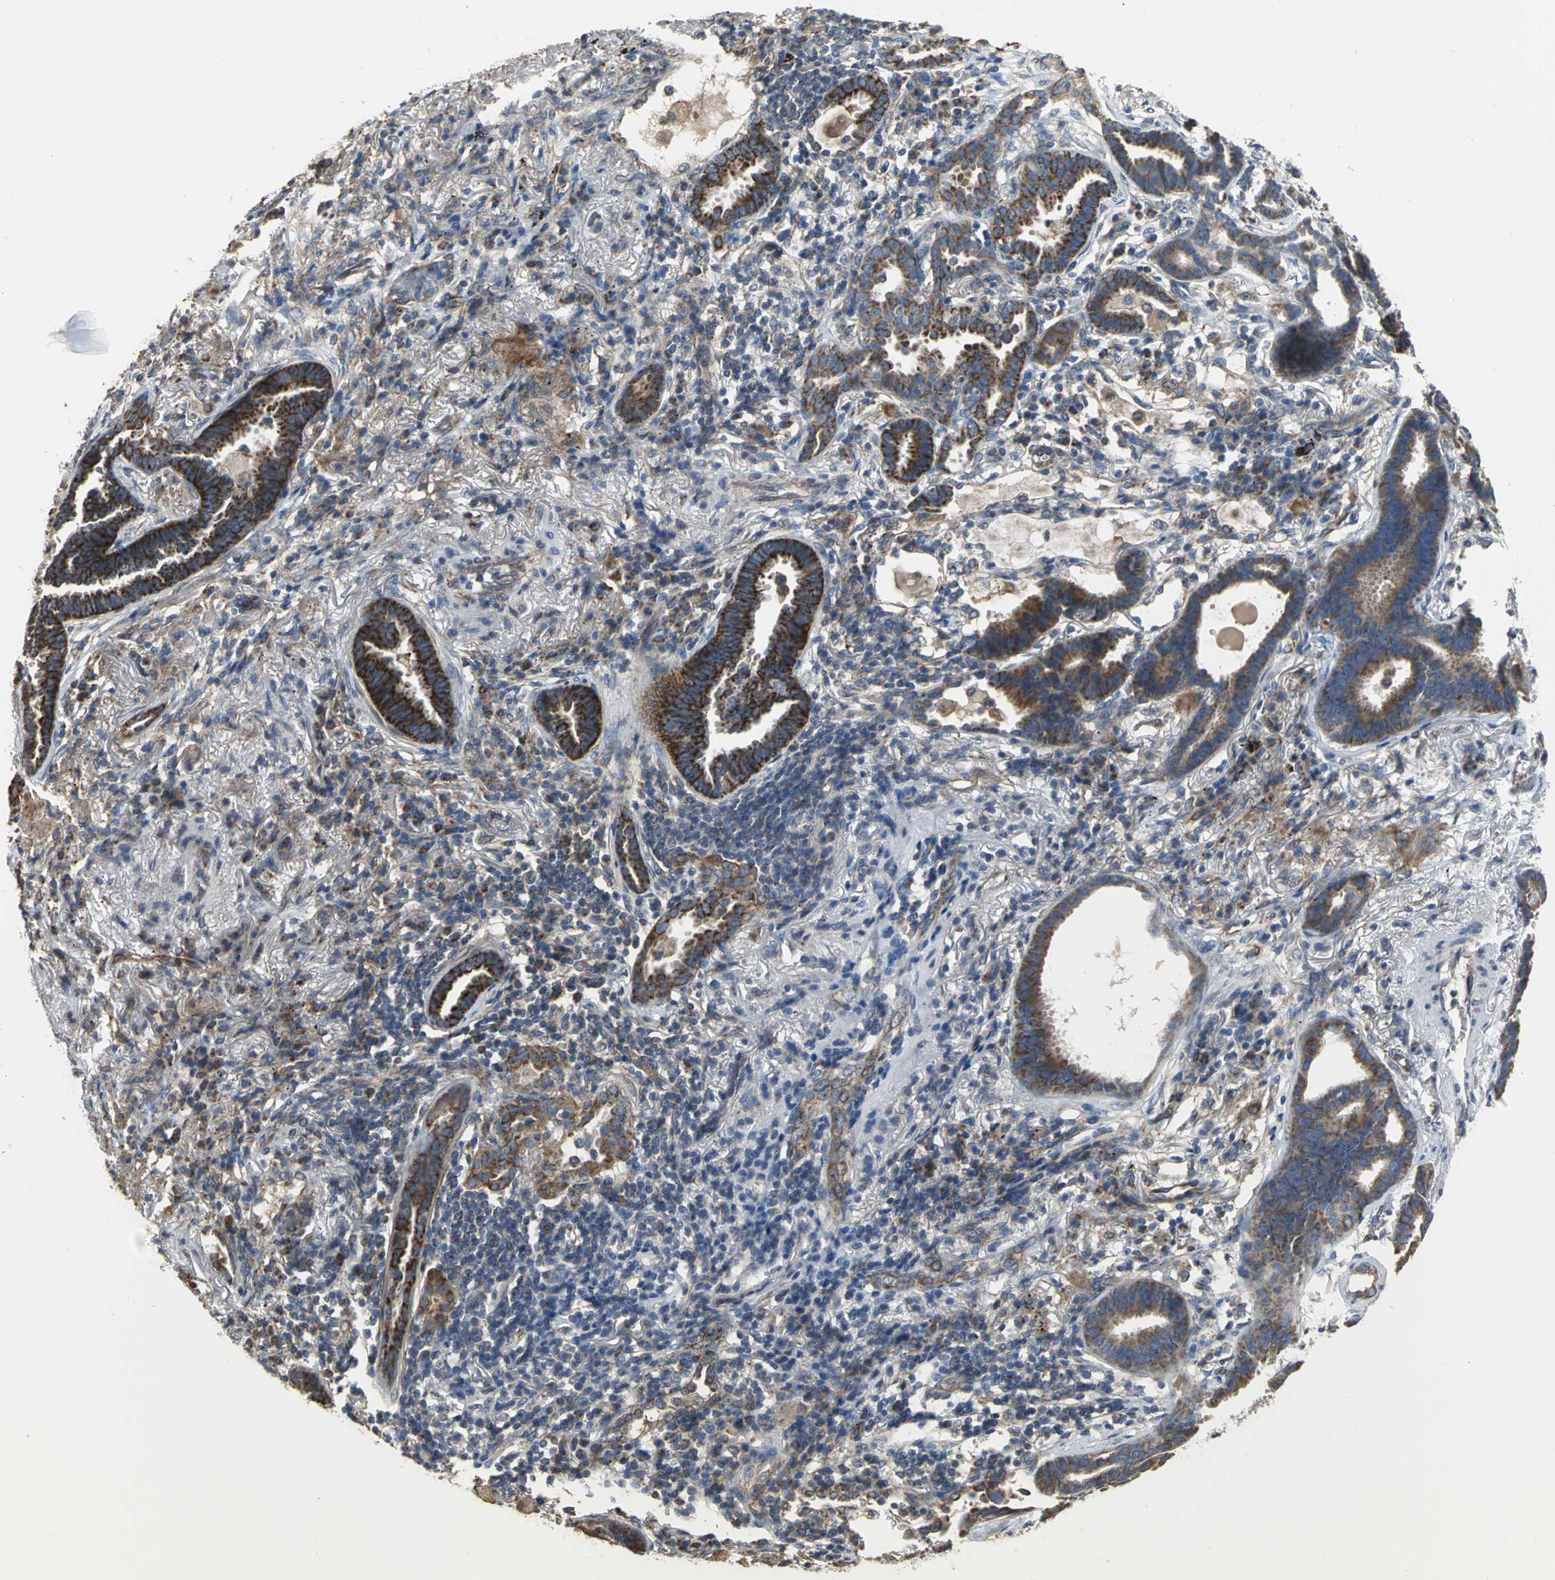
{"staining": {"intensity": "strong", "quantity": ">75%", "location": "cytoplasmic/membranous"}, "tissue": "lung cancer", "cell_type": "Tumor cells", "image_type": "cancer", "snomed": [{"axis": "morphology", "description": "Adenocarcinoma, NOS"}, {"axis": "topography", "description": "Lung"}], "caption": "Protein expression analysis of human lung adenocarcinoma reveals strong cytoplasmic/membranous expression in approximately >75% of tumor cells. (DAB IHC with brightfield microscopy, high magnification).", "gene": "NDUFB5", "patient": {"sex": "female", "age": 64}}